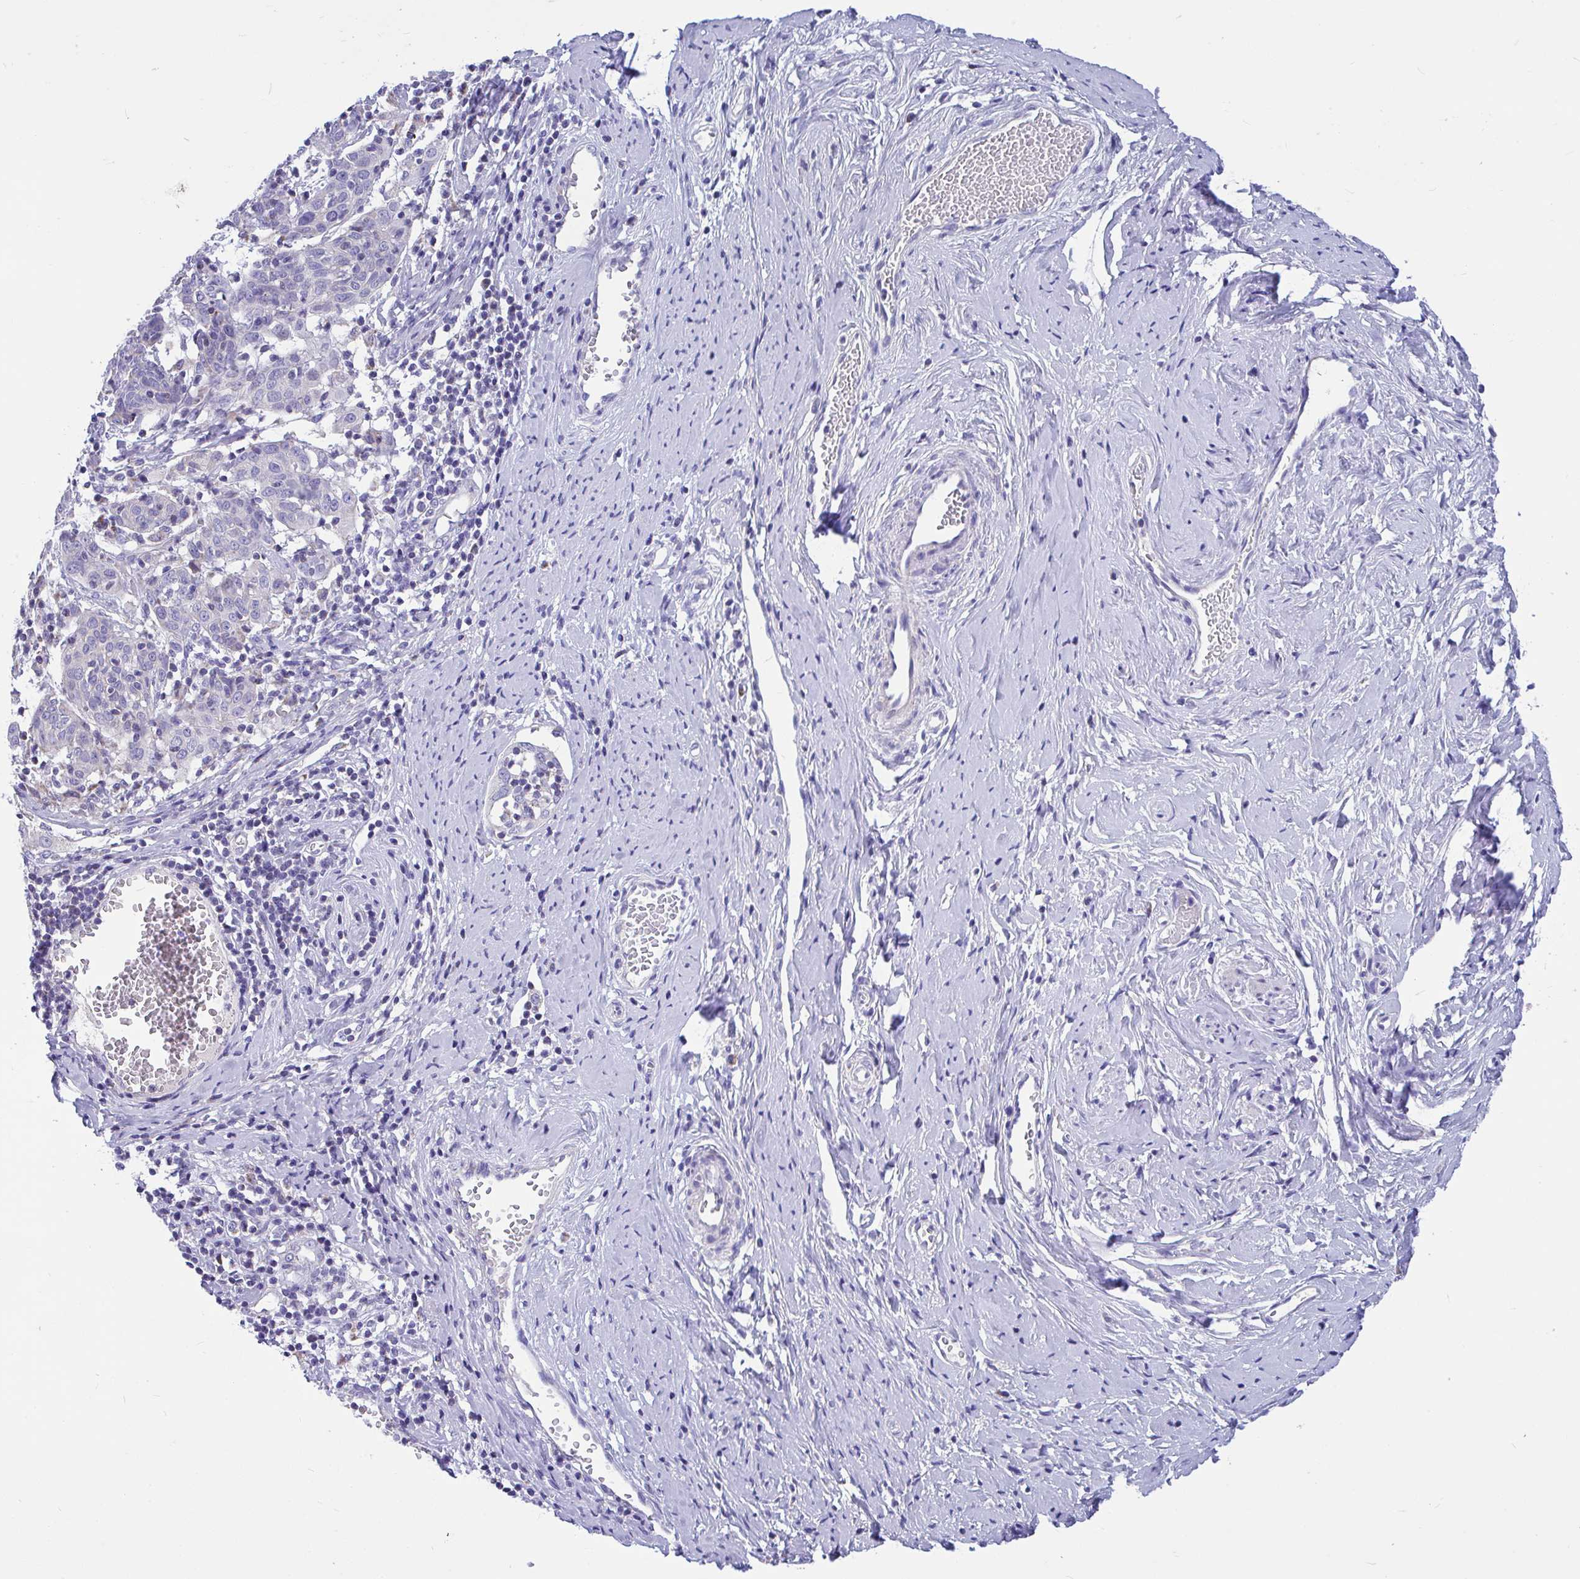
{"staining": {"intensity": "negative", "quantity": "none", "location": "none"}, "tissue": "cervical cancer", "cell_type": "Tumor cells", "image_type": "cancer", "snomed": [{"axis": "morphology", "description": "Squamous cell carcinoma, NOS"}, {"axis": "topography", "description": "Cervix"}], "caption": "Tumor cells show no significant protein positivity in cervical squamous cell carcinoma.", "gene": "OR13A1", "patient": {"sex": "female", "age": 67}}